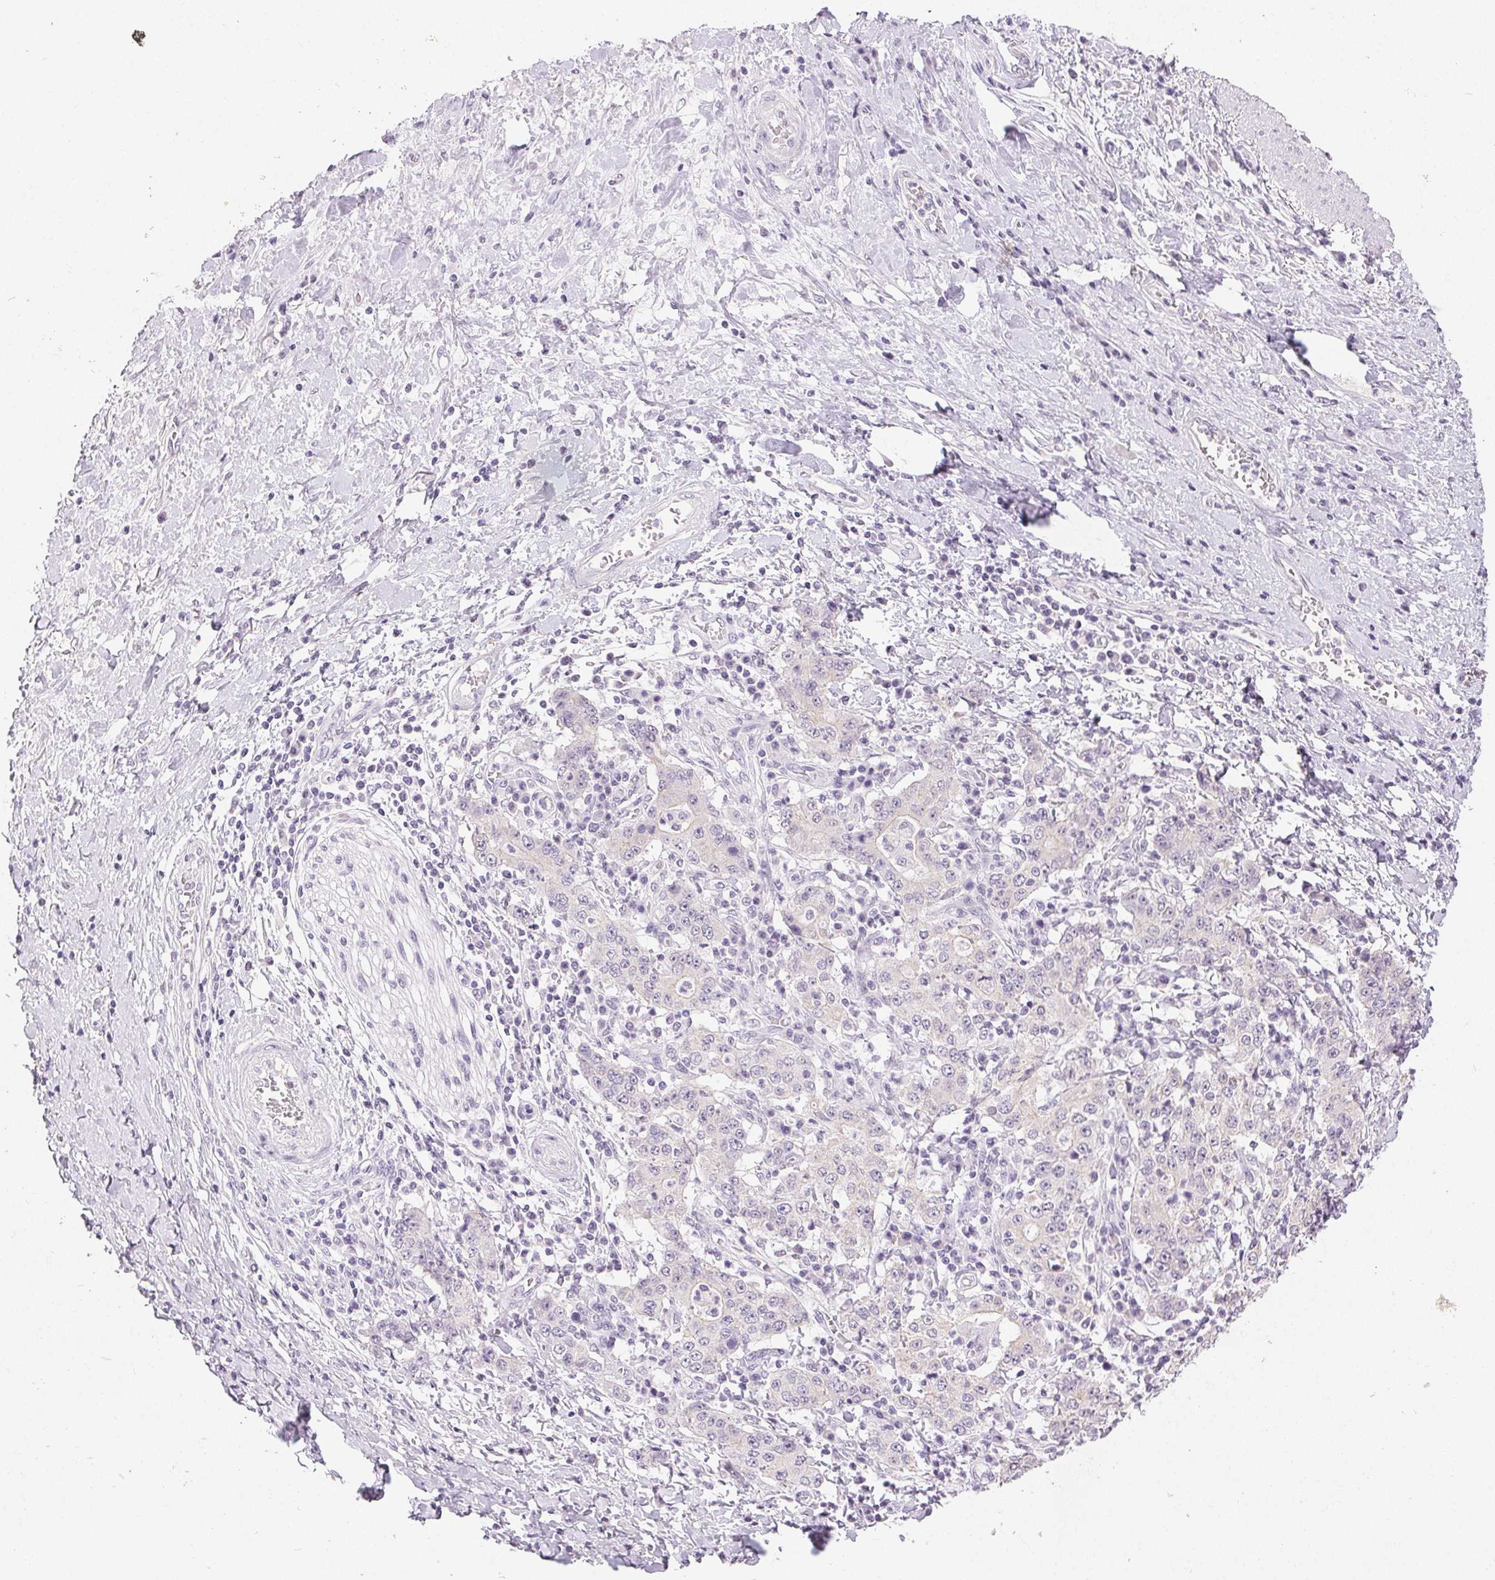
{"staining": {"intensity": "negative", "quantity": "none", "location": "none"}, "tissue": "stomach cancer", "cell_type": "Tumor cells", "image_type": "cancer", "snomed": [{"axis": "morphology", "description": "Normal tissue, NOS"}, {"axis": "morphology", "description": "Adenocarcinoma, NOS"}, {"axis": "topography", "description": "Stomach, upper"}, {"axis": "topography", "description": "Stomach"}], "caption": "Protein analysis of stomach adenocarcinoma exhibits no significant positivity in tumor cells.", "gene": "SFTPD", "patient": {"sex": "male", "age": 59}}